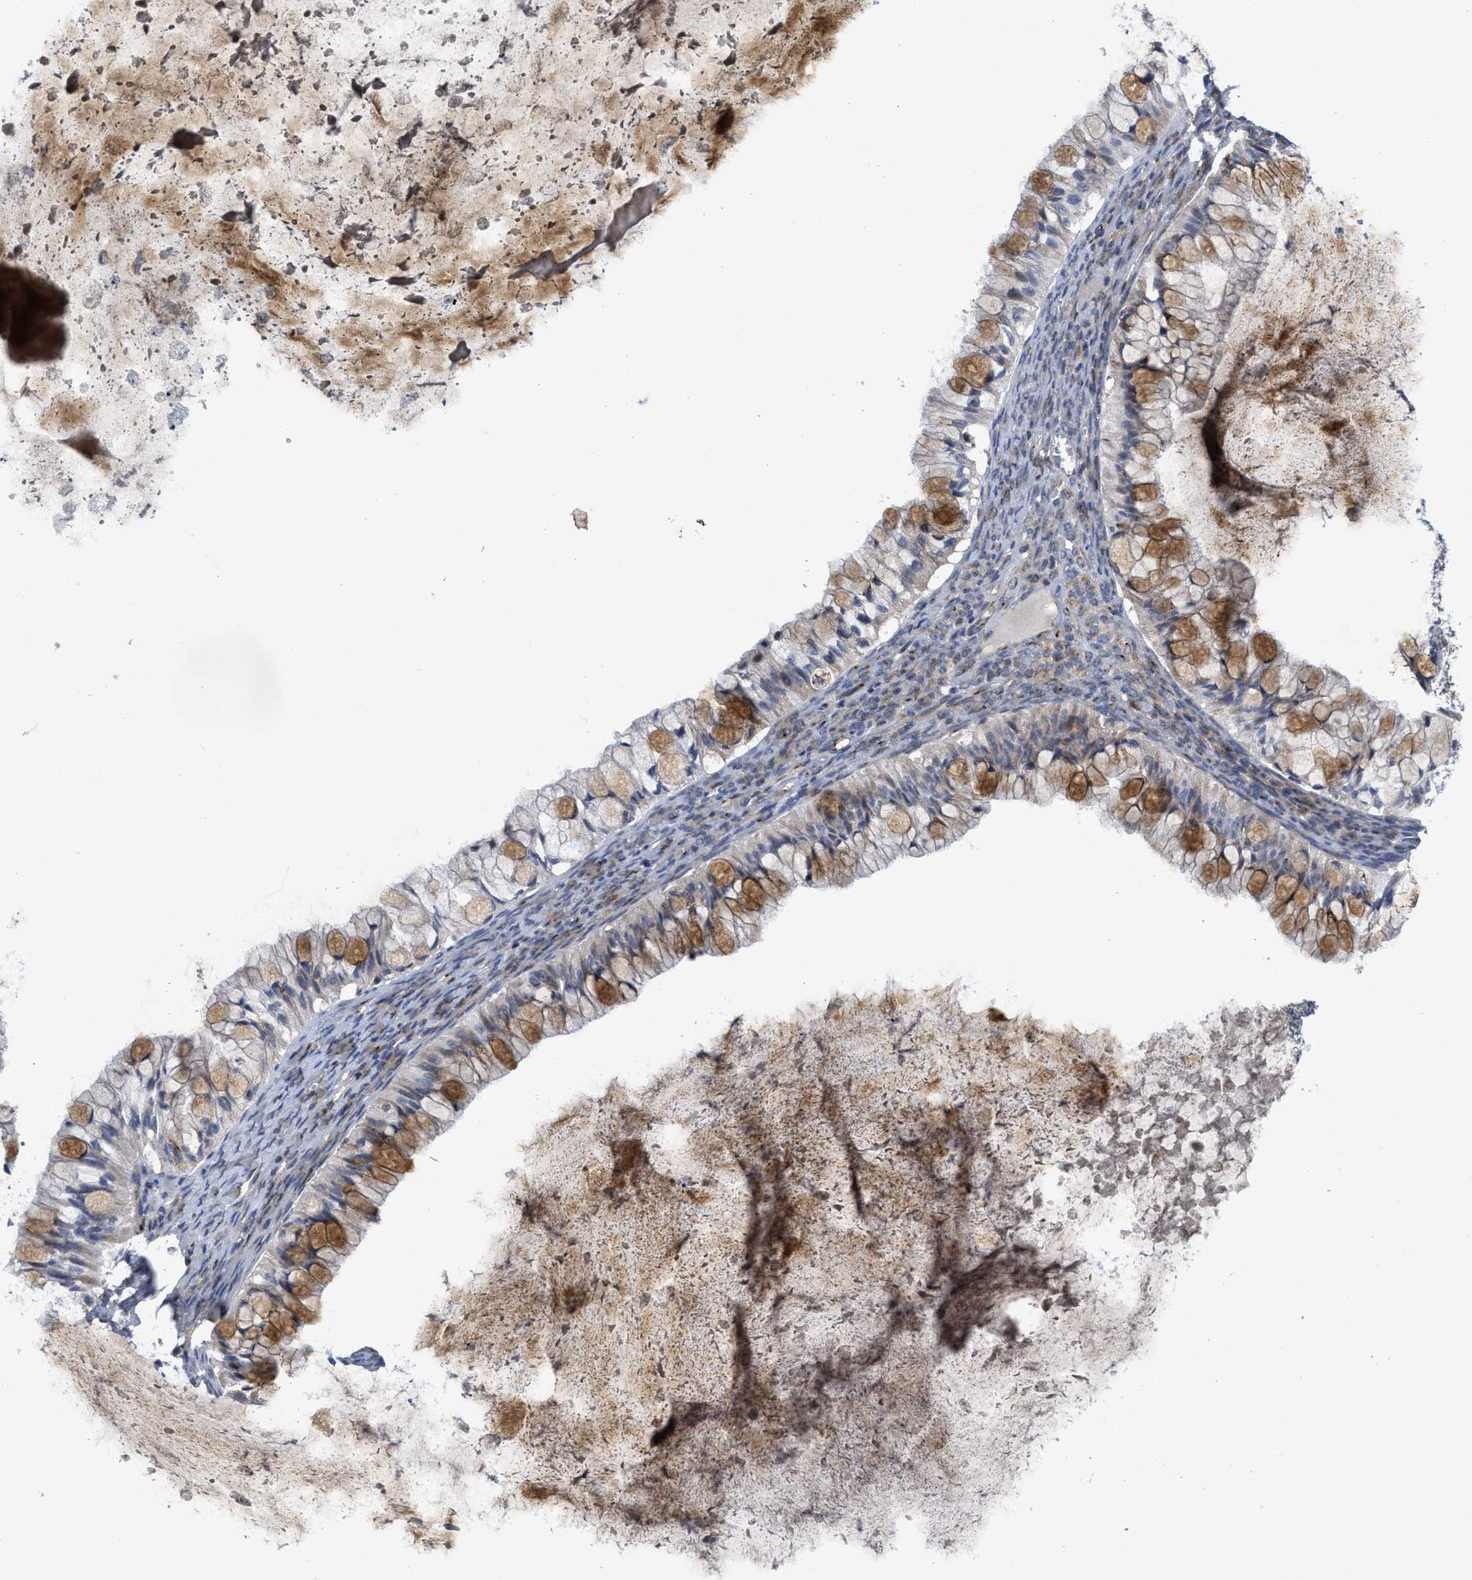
{"staining": {"intensity": "moderate", "quantity": "<25%", "location": "cytoplasmic/membranous"}, "tissue": "ovarian cancer", "cell_type": "Tumor cells", "image_type": "cancer", "snomed": [{"axis": "morphology", "description": "Cystadenocarcinoma, mucinous, NOS"}, {"axis": "topography", "description": "Ovary"}], "caption": "A brown stain shows moderate cytoplasmic/membranous staining of a protein in human mucinous cystadenocarcinoma (ovarian) tumor cells.", "gene": "ZNF70", "patient": {"sex": "female", "age": 57}}